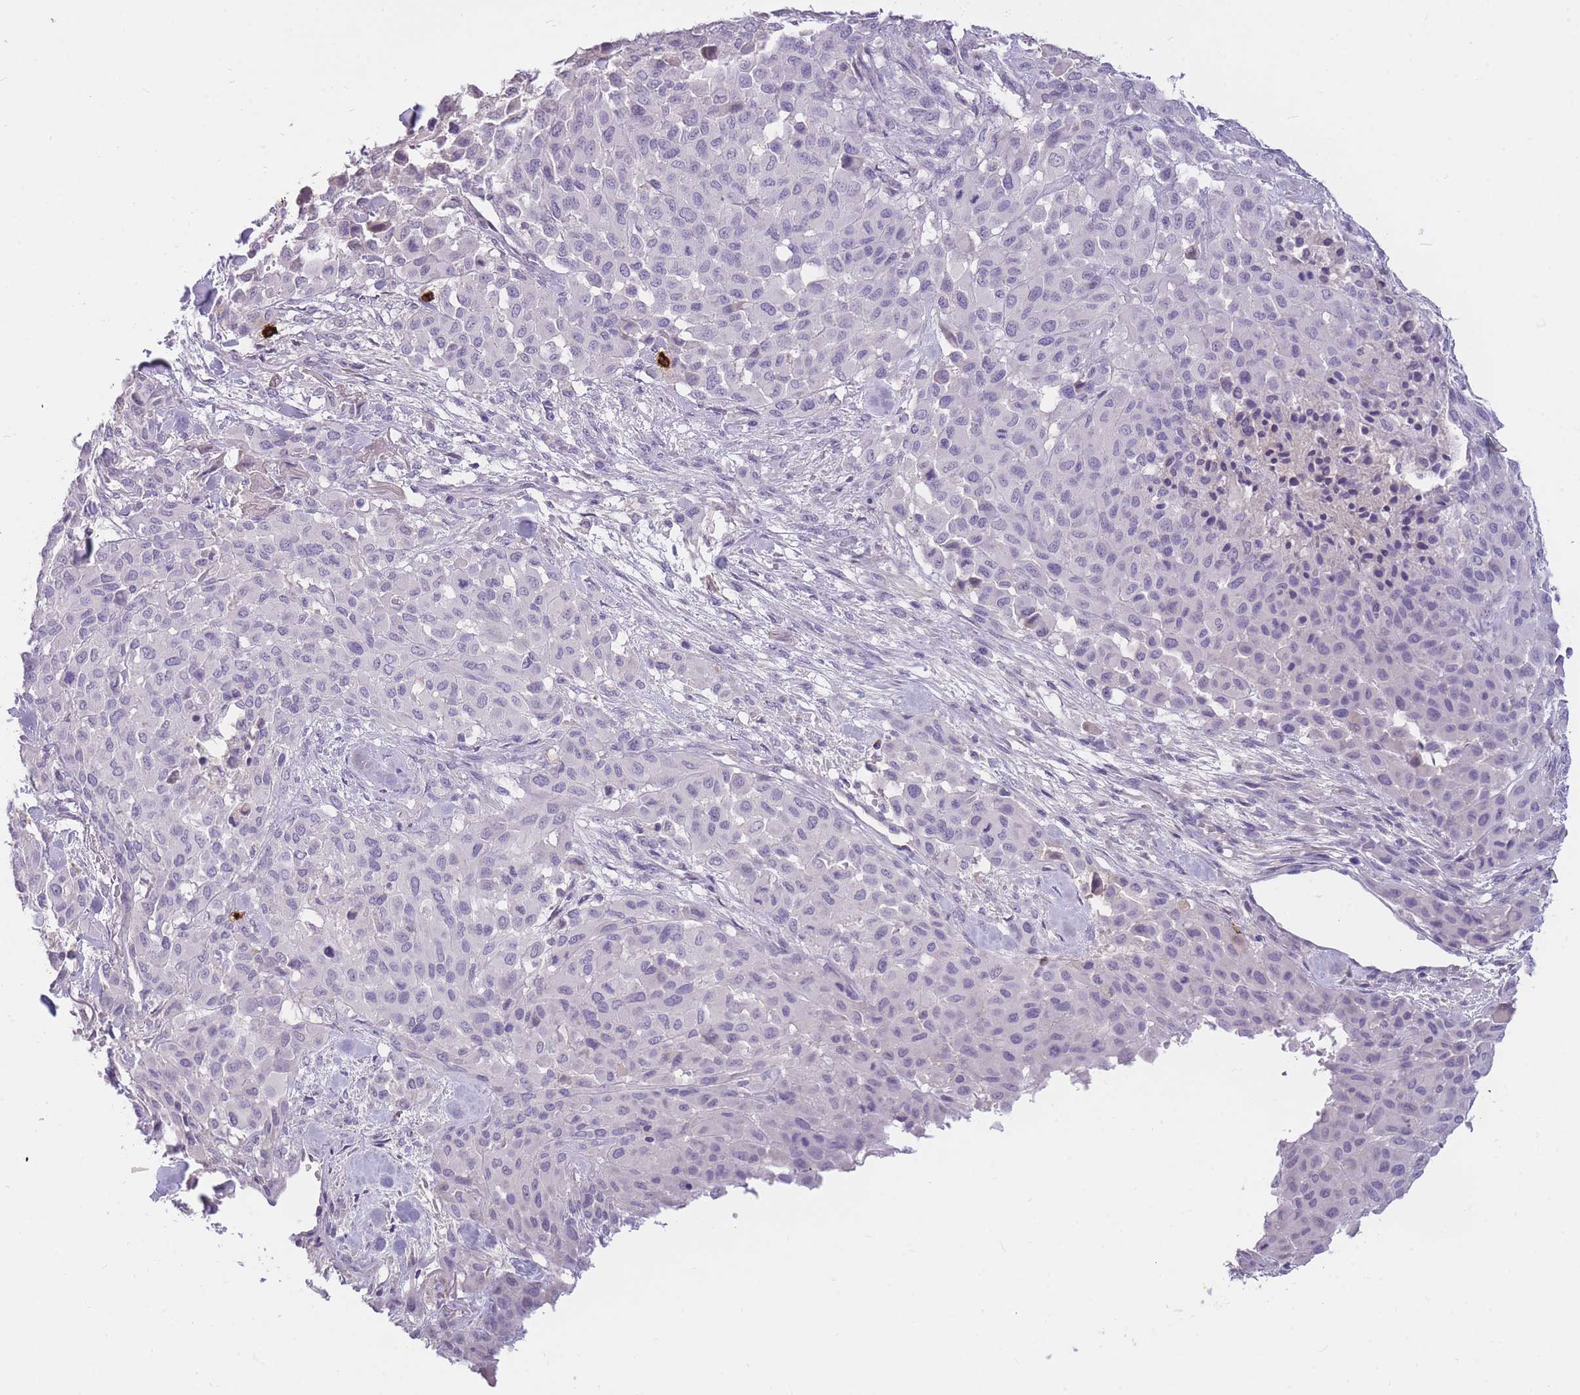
{"staining": {"intensity": "negative", "quantity": "none", "location": "none"}, "tissue": "melanoma", "cell_type": "Tumor cells", "image_type": "cancer", "snomed": [{"axis": "morphology", "description": "Malignant melanoma, Metastatic site"}, {"axis": "topography", "description": "Skin"}], "caption": "This photomicrograph is of malignant melanoma (metastatic site) stained with immunohistochemistry to label a protein in brown with the nuclei are counter-stained blue. There is no staining in tumor cells.", "gene": "TPSD1", "patient": {"sex": "female", "age": 81}}